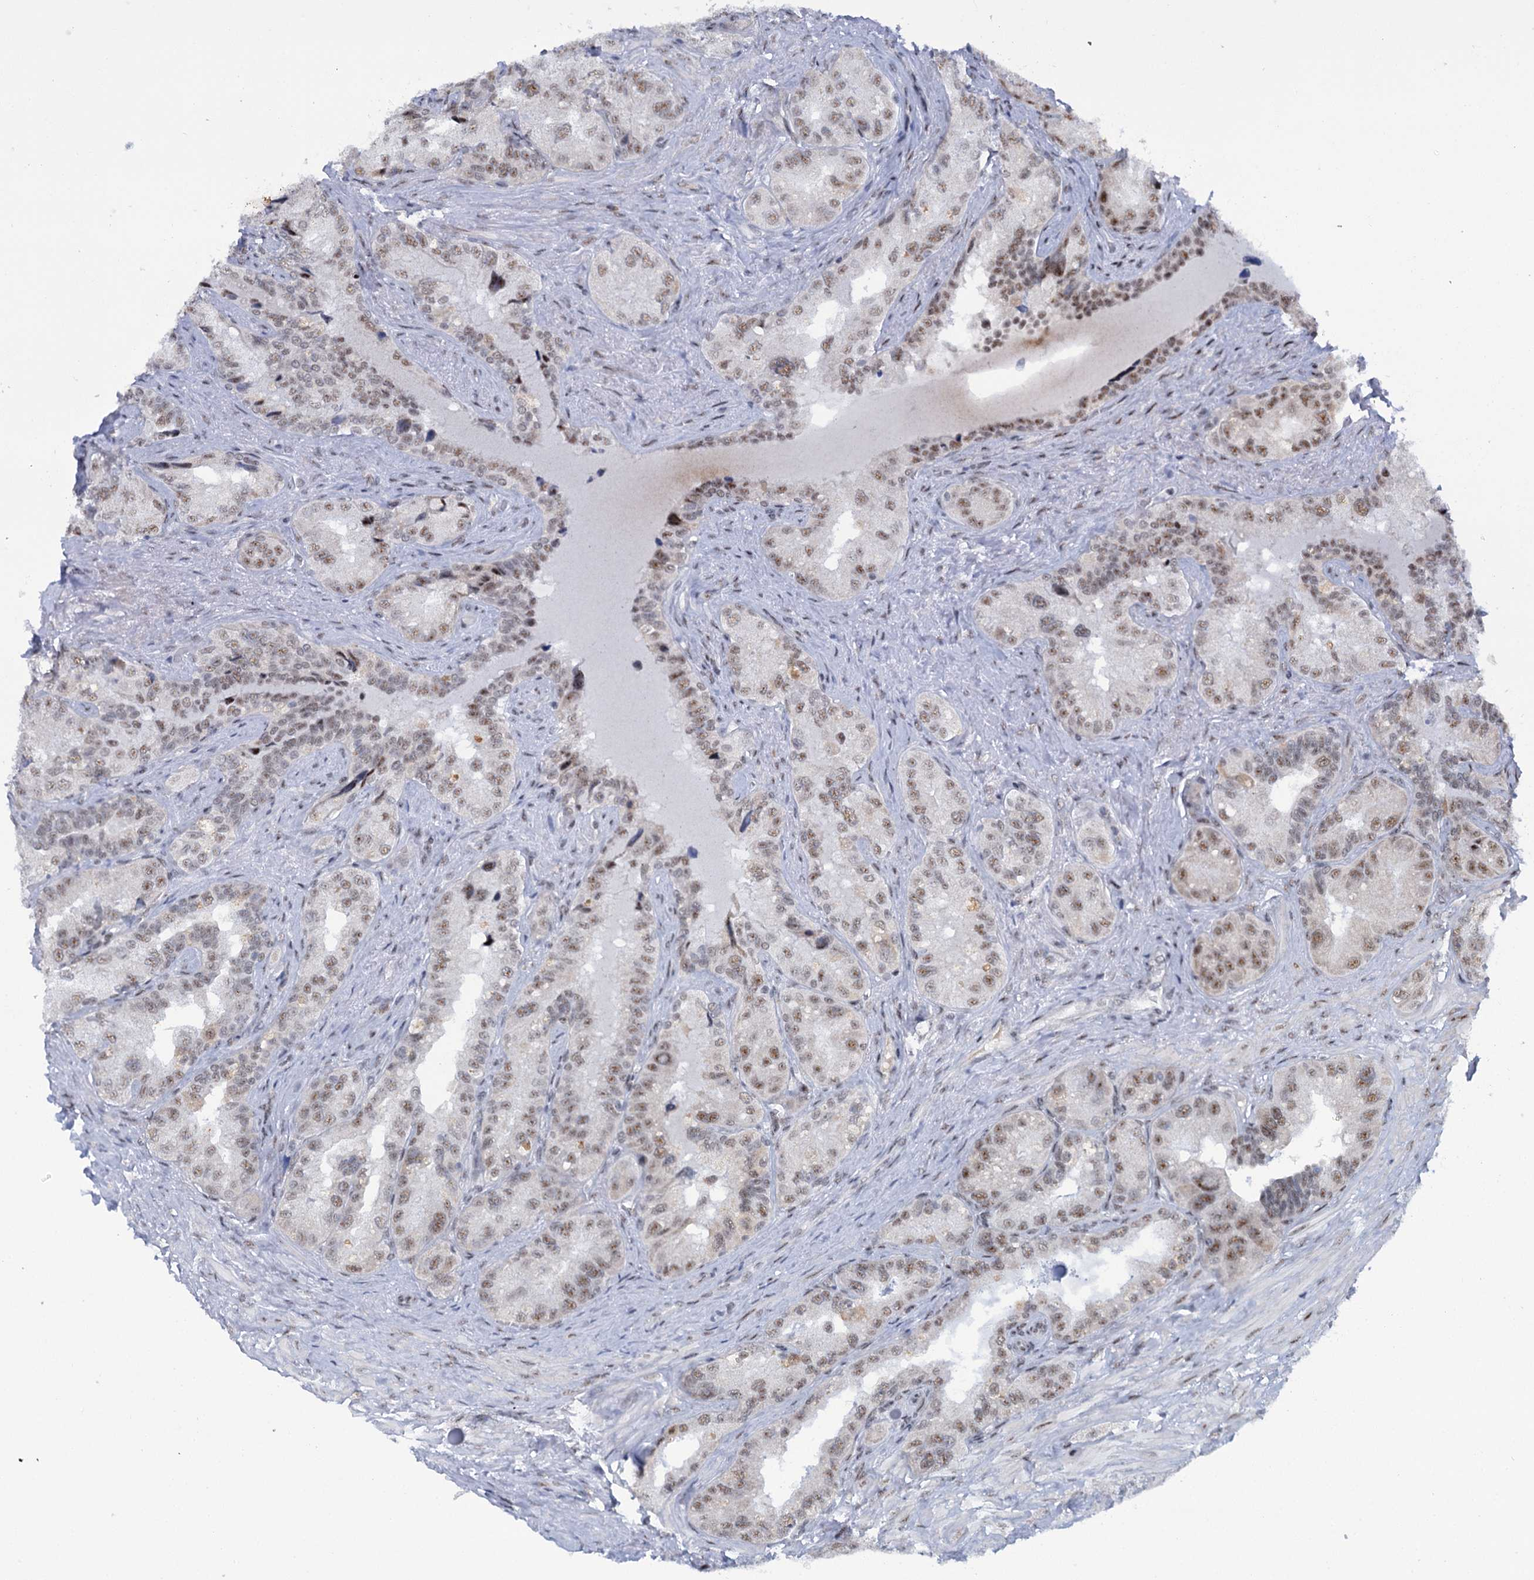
{"staining": {"intensity": "moderate", "quantity": "25%-75%", "location": "nuclear"}, "tissue": "seminal vesicle", "cell_type": "Glandular cells", "image_type": "normal", "snomed": [{"axis": "morphology", "description": "Normal tissue, NOS"}, {"axis": "topography", "description": "Seminal veicle"}, {"axis": "topography", "description": "Peripheral nerve tissue"}], "caption": "Immunohistochemistry of normal human seminal vesicle shows medium levels of moderate nuclear expression in approximately 25%-75% of glandular cells.", "gene": "SREK1", "patient": {"sex": "male", "age": 67}}